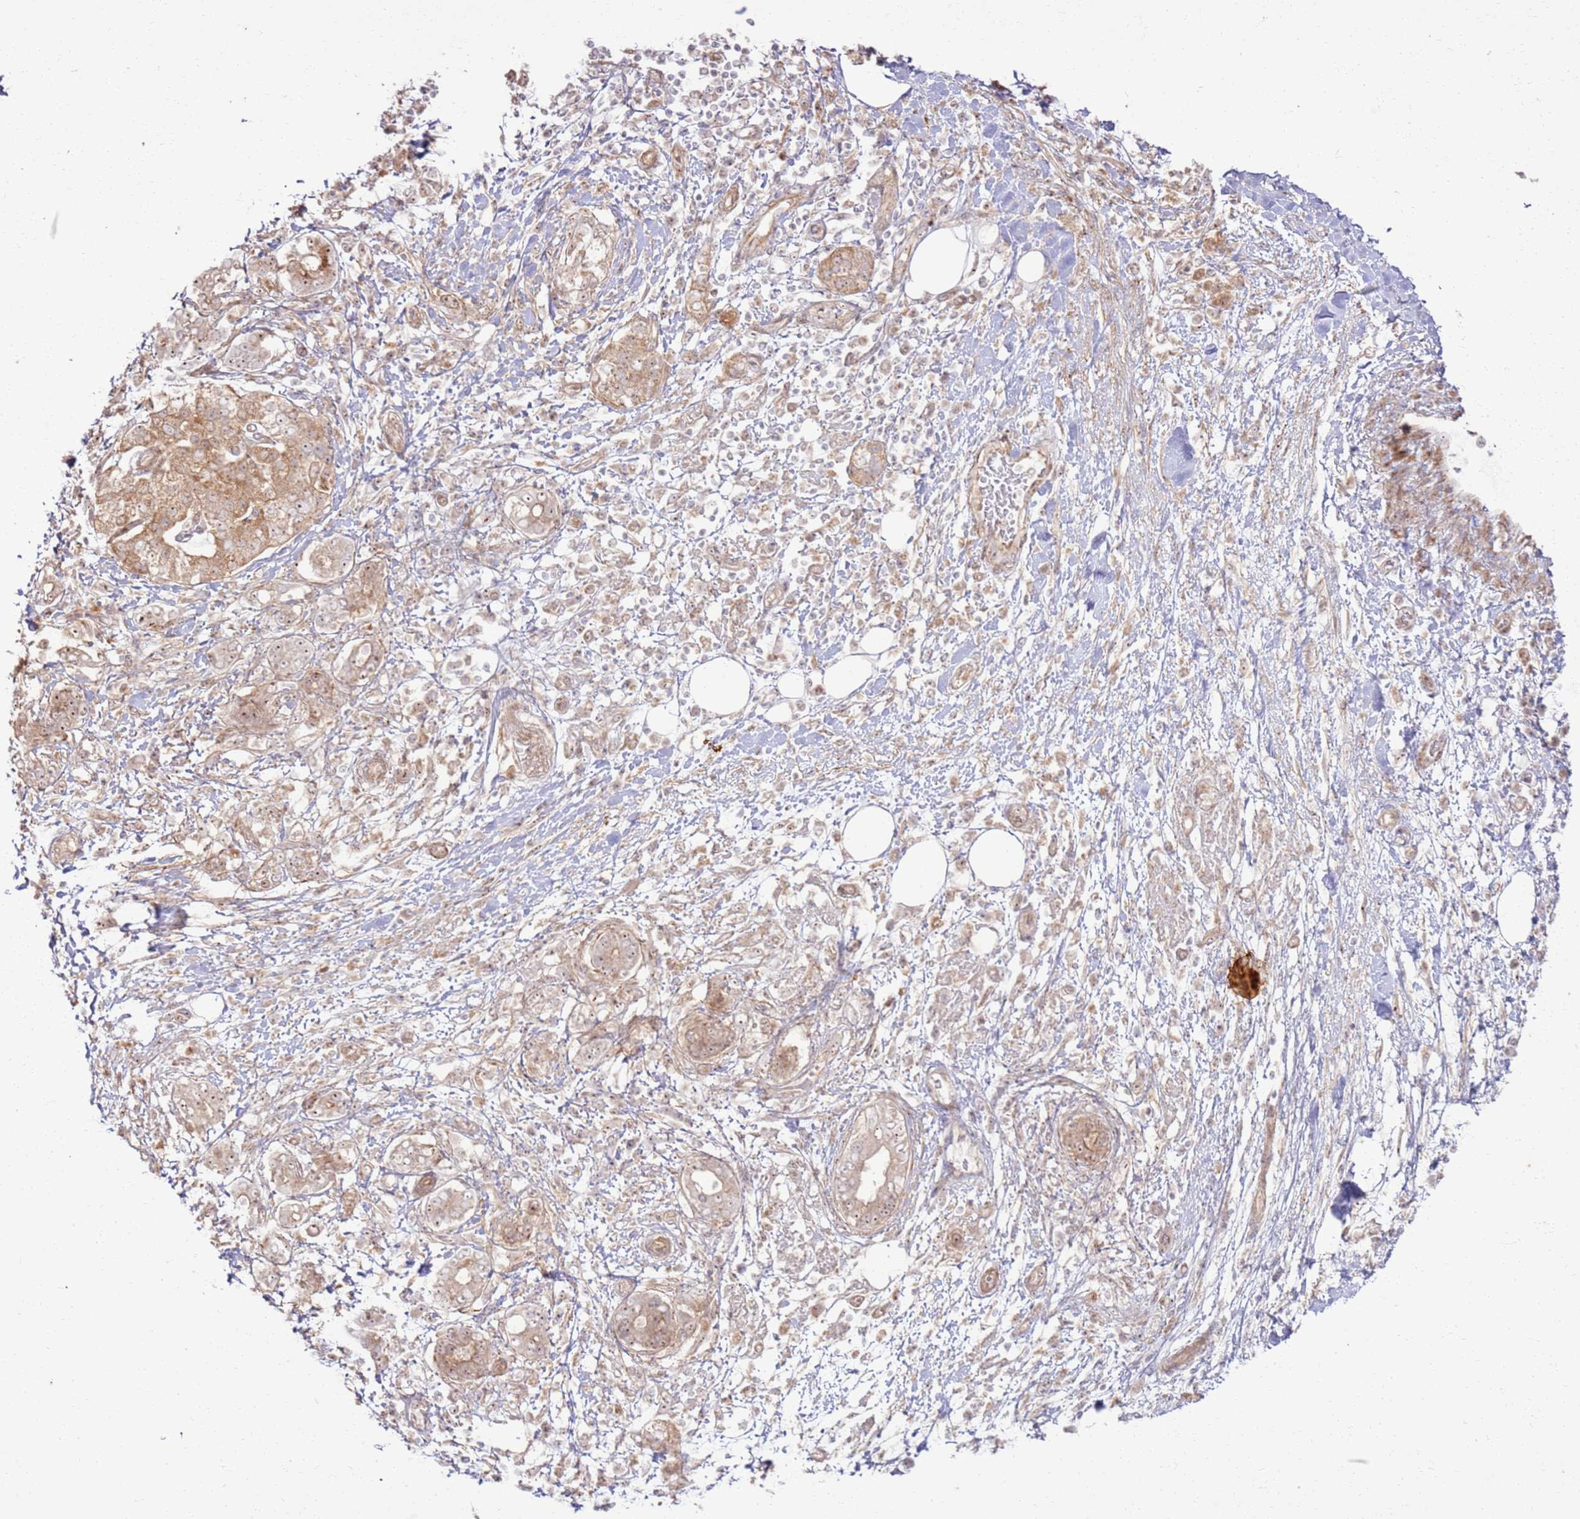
{"staining": {"intensity": "moderate", "quantity": ">75%", "location": "cytoplasmic/membranous,nuclear"}, "tissue": "pancreatic cancer", "cell_type": "Tumor cells", "image_type": "cancer", "snomed": [{"axis": "morphology", "description": "Adenocarcinoma, NOS"}, {"axis": "topography", "description": "Pancreas"}], "caption": "IHC staining of pancreatic cancer, which shows medium levels of moderate cytoplasmic/membranous and nuclear expression in approximately >75% of tumor cells indicating moderate cytoplasmic/membranous and nuclear protein staining. The staining was performed using DAB (brown) for protein detection and nuclei were counterstained in hematoxylin (blue).", "gene": "CNPY1", "patient": {"sex": "female", "age": 73}}